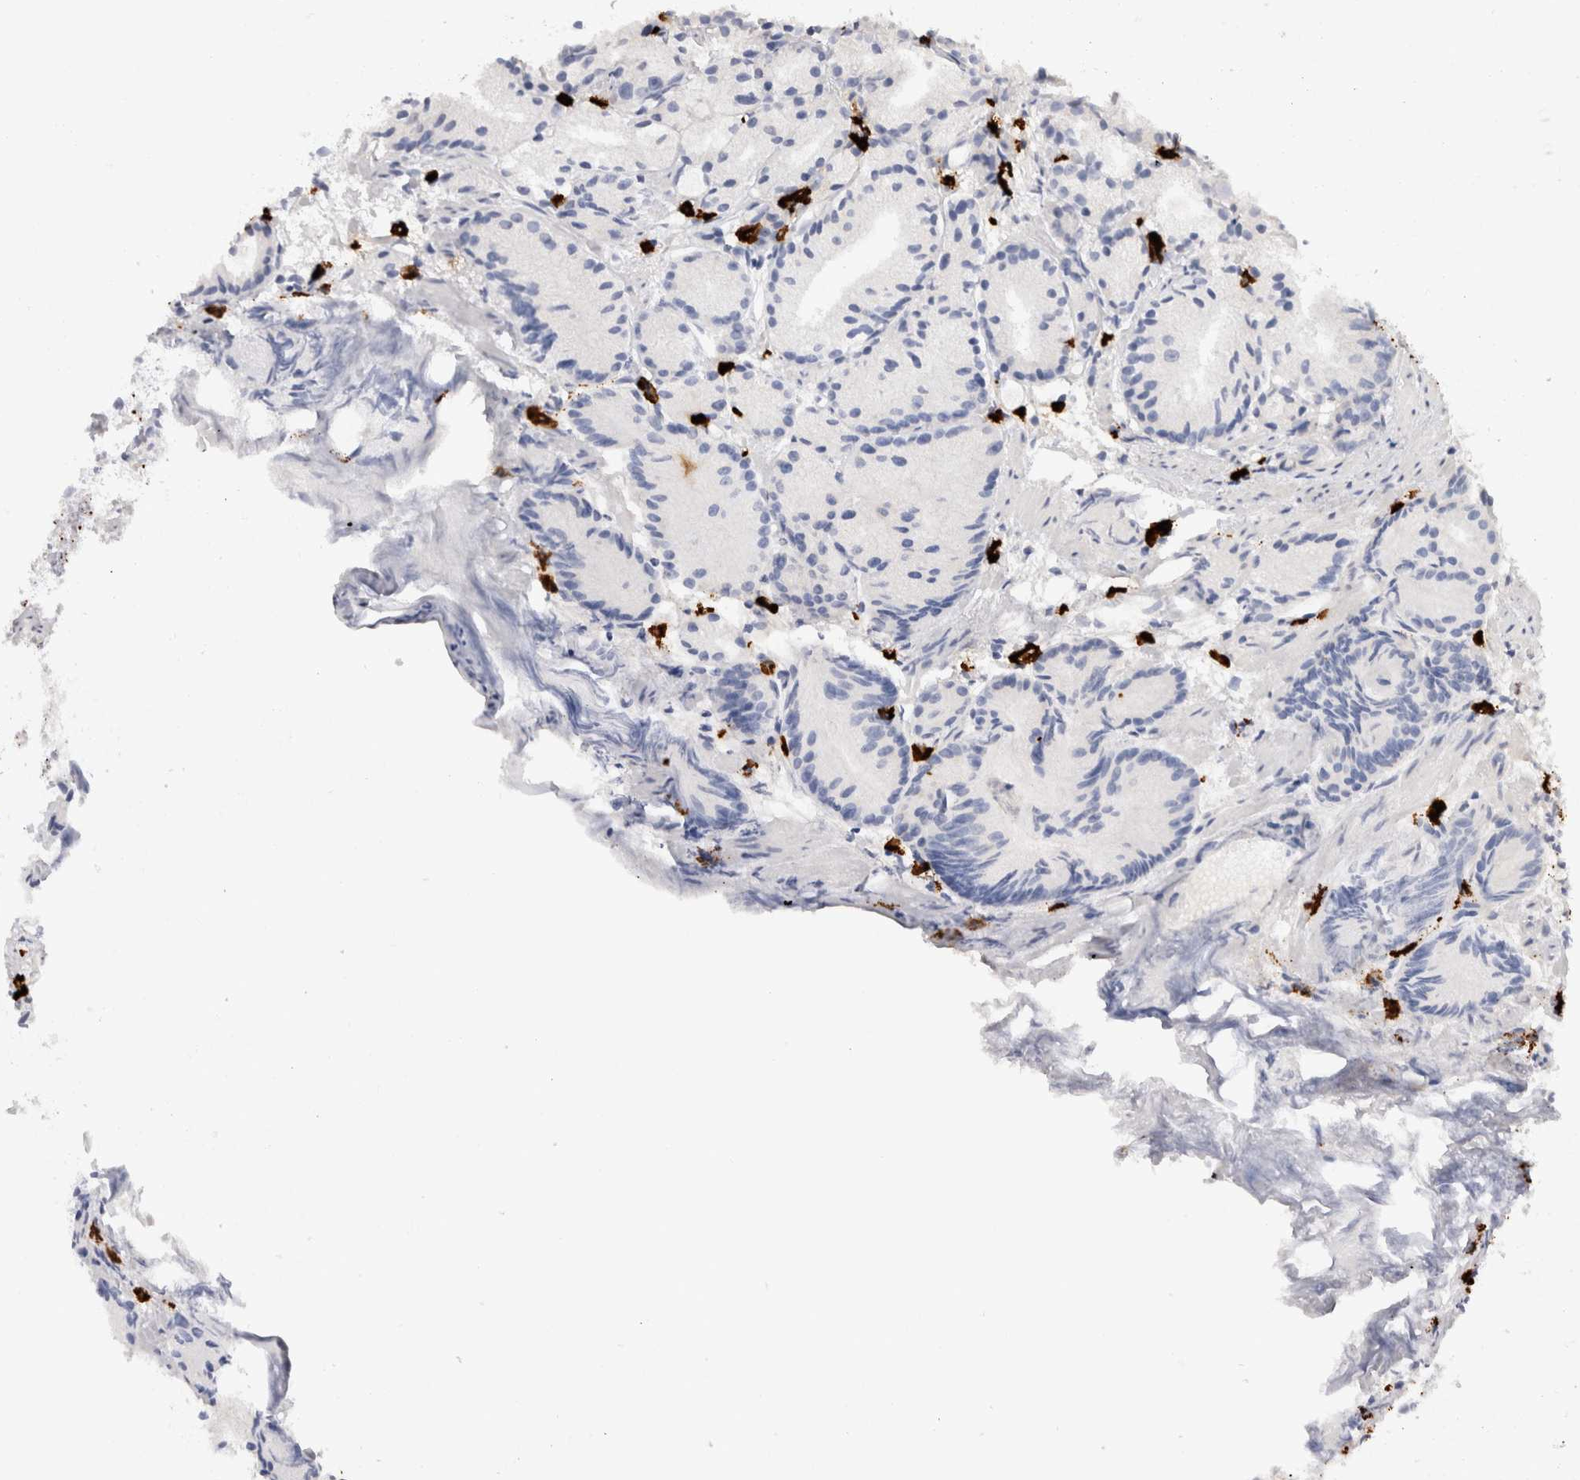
{"staining": {"intensity": "negative", "quantity": "none", "location": "none"}, "tissue": "prostate cancer", "cell_type": "Tumor cells", "image_type": "cancer", "snomed": [{"axis": "morphology", "description": "Adenocarcinoma, Low grade"}, {"axis": "topography", "description": "Prostate"}], "caption": "This is an IHC image of prostate cancer (low-grade adenocarcinoma). There is no staining in tumor cells.", "gene": "SPINK2", "patient": {"sex": "male", "age": 88}}